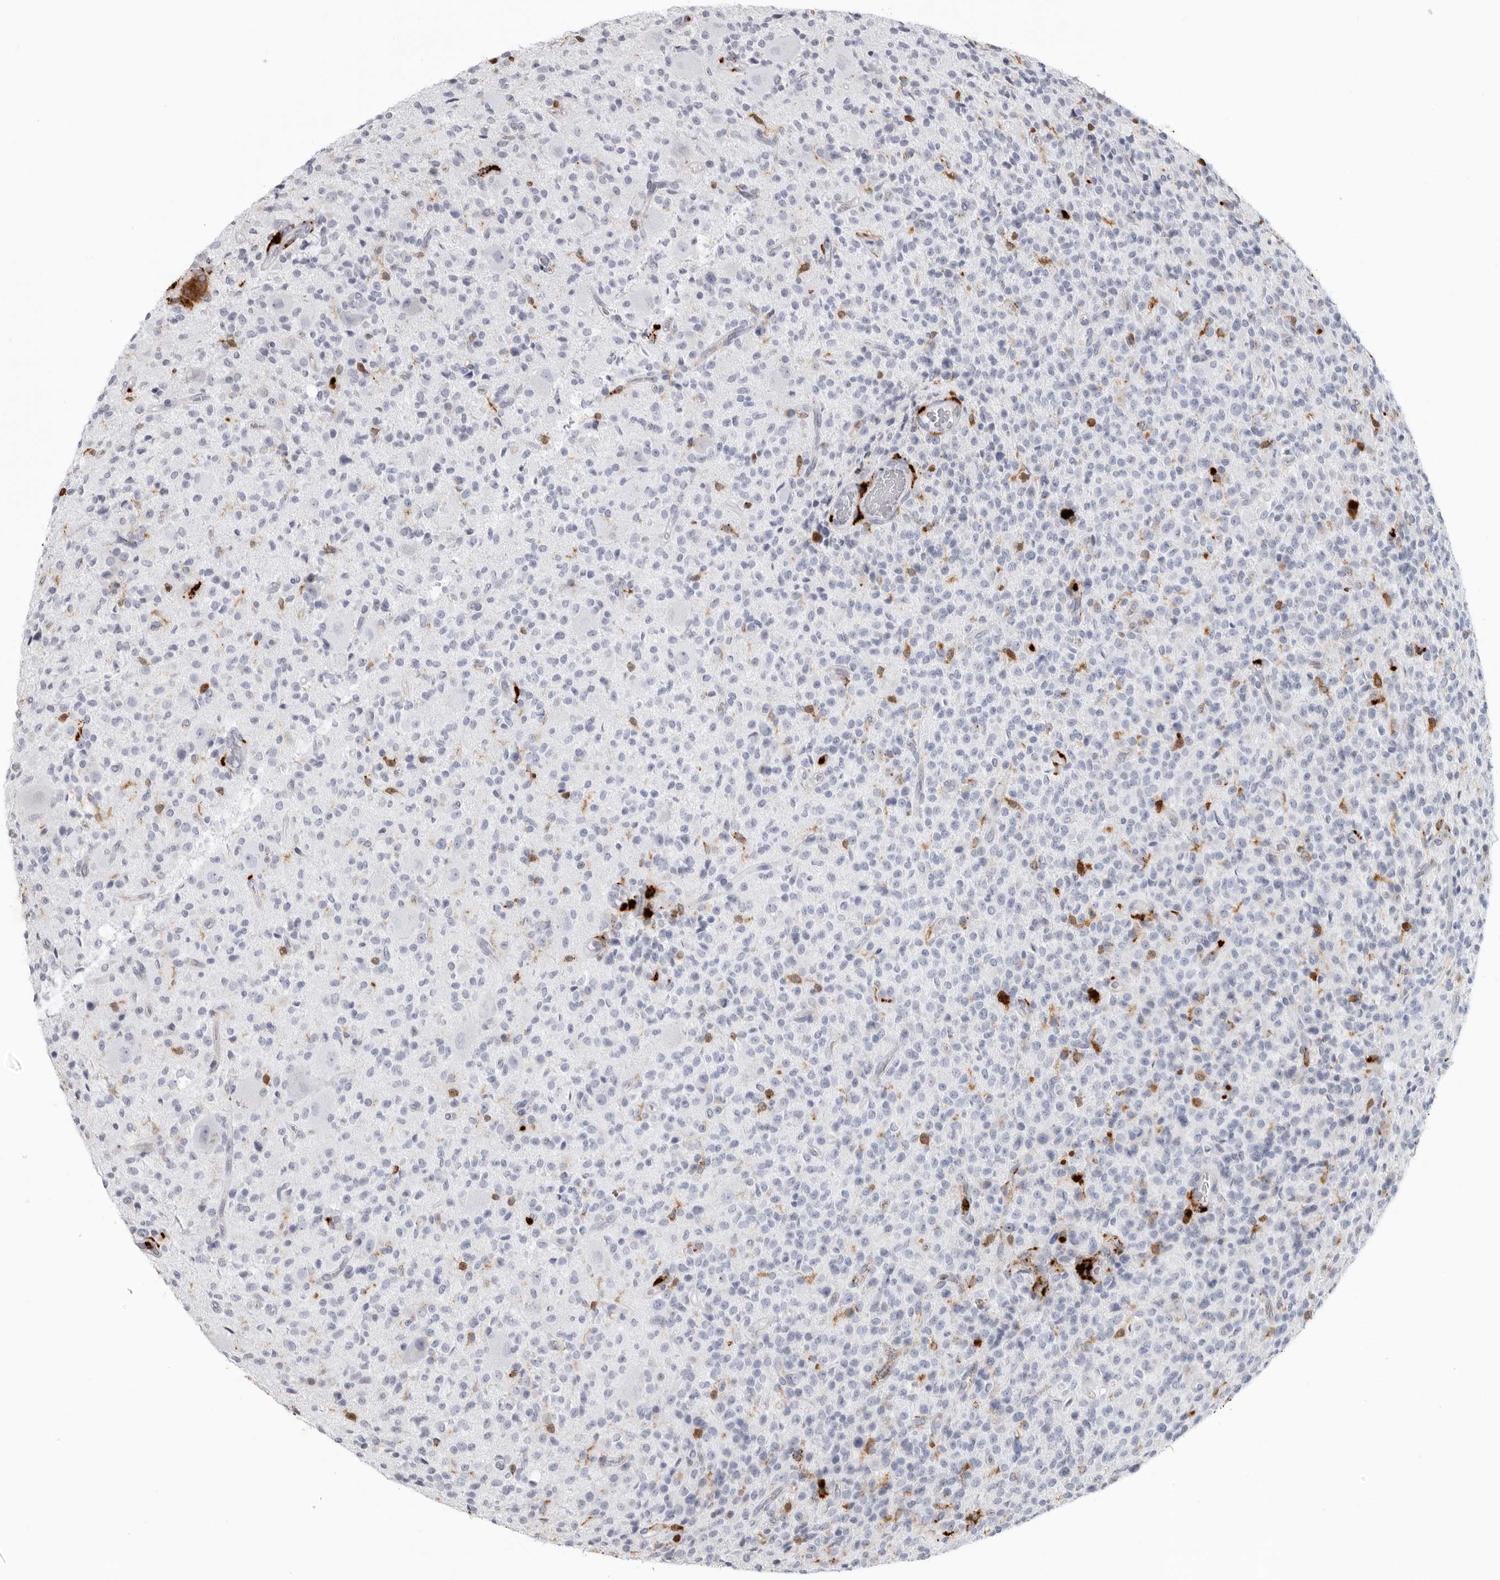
{"staining": {"intensity": "negative", "quantity": "none", "location": "none"}, "tissue": "glioma", "cell_type": "Tumor cells", "image_type": "cancer", "snomed": [{"axis": "morphology", "description": "Glioma, malignant, High grade"}, {"axis": "topography", "description": "Brain"}], "caption": "Immunohistochemistry image of neoplastic tissue: malignant high-grade glioma stained with DAB (3,3'-diaminobenzidine) shows no significant protein expression in tumor cells.", "gene": "IFI30", "patient": {"sex": "male", "age": 34}}